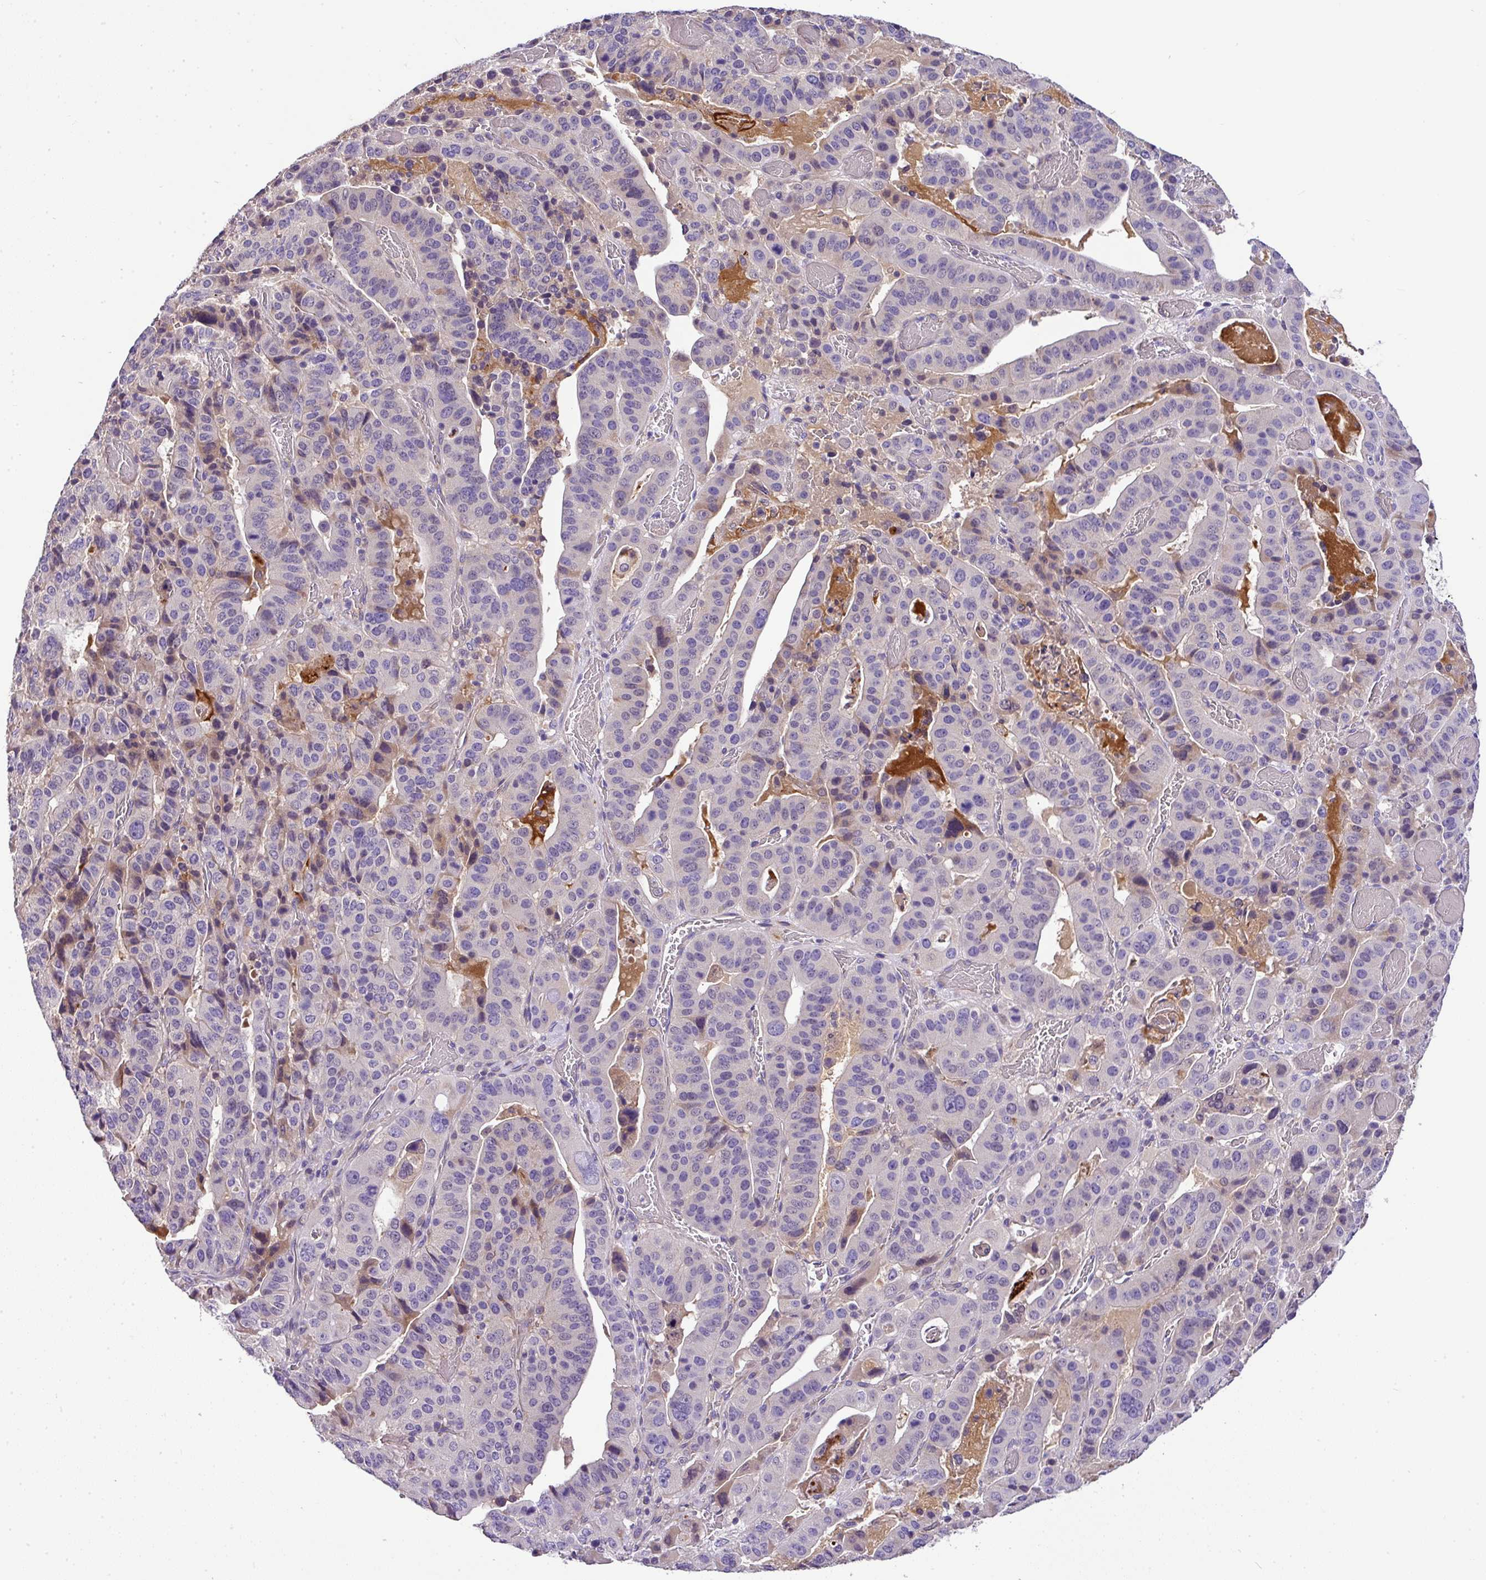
{"staining": {"intensity": "negative", "quantity": "none", "location": "none"}, "tissue": "stomach cancer", "cell_type": "Tumor cells", "image_type": "cancer", "snomed": [{"axis": "morphology", "description": "Adenocarcinoma, NOS"}, {"axis": "topography", "description": "Stomach"}], "caption": "High power microscopy photomicrograph of an immunohistochemistry micrograph of stomach adenocarcinoma, revealing no significant staining in tumor cells. (Immunohistochemistry, brightfield microscopy, high magnification).", "gene": "ANXA2R", "patient": {"sex": "male", "age": 48}}